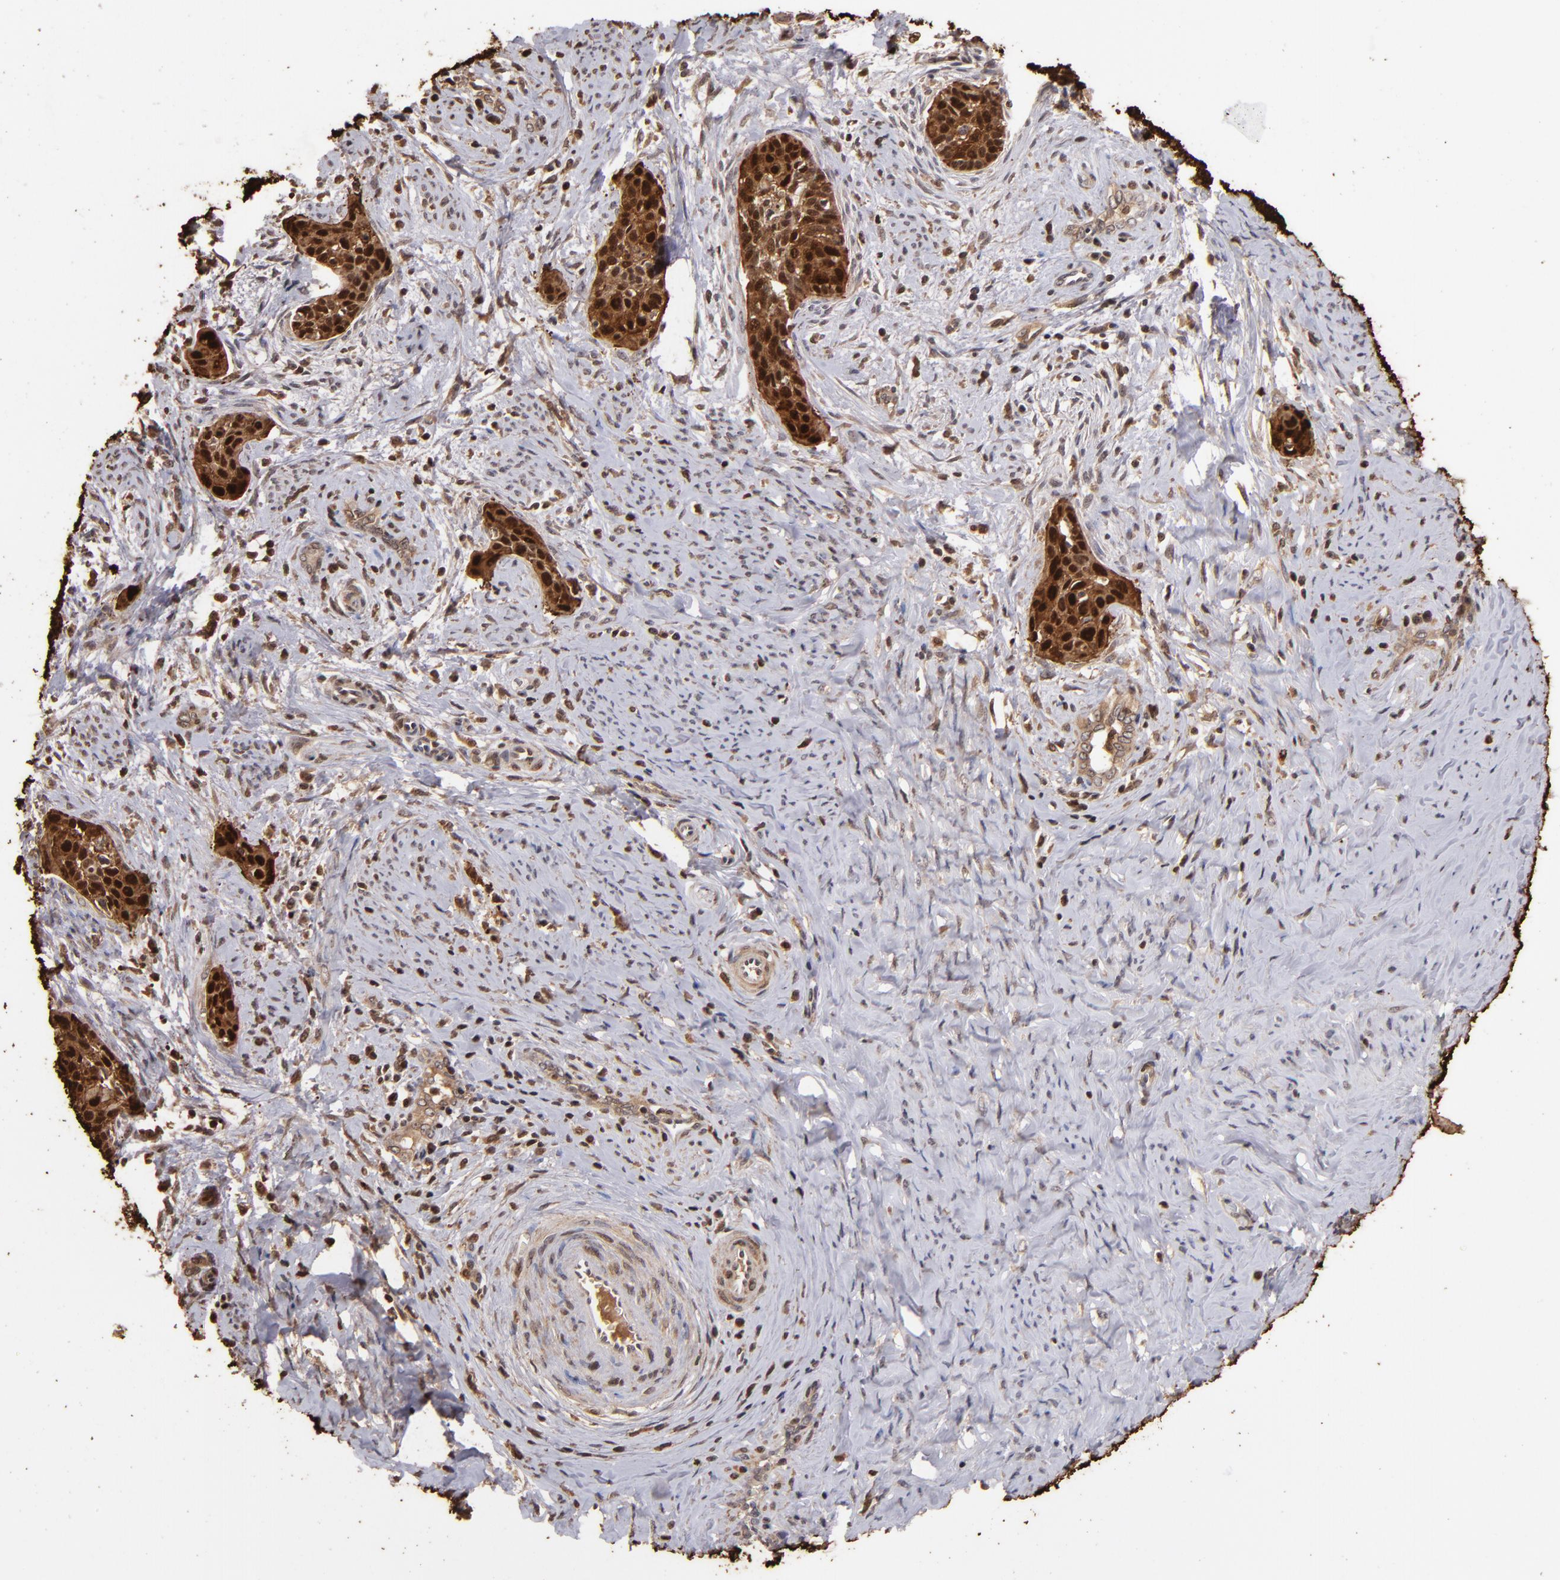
{"staining": {"intensity": "strong", "quantity": ">75%", "location": "cytoplasmic/membranous,nuclear"}, "tissue": "cervical cancer", "cell_type": "Tumor cells", "image_type": "cancer", "snomed": [{"axis": "morphology", "description": "Squamous cell carcinoma, NOS"}, {"axis": "topography", "description": "Cervix"}], "caption": "This is a micrograph of IHC staining of cervical cancer (squamous cell carcinoma), which shows strong expression in the cytoplasmic/membranous and nuclear of tumor cells.", "gene": "S100A2", "patient": {"sex": "female", "age": 33}}